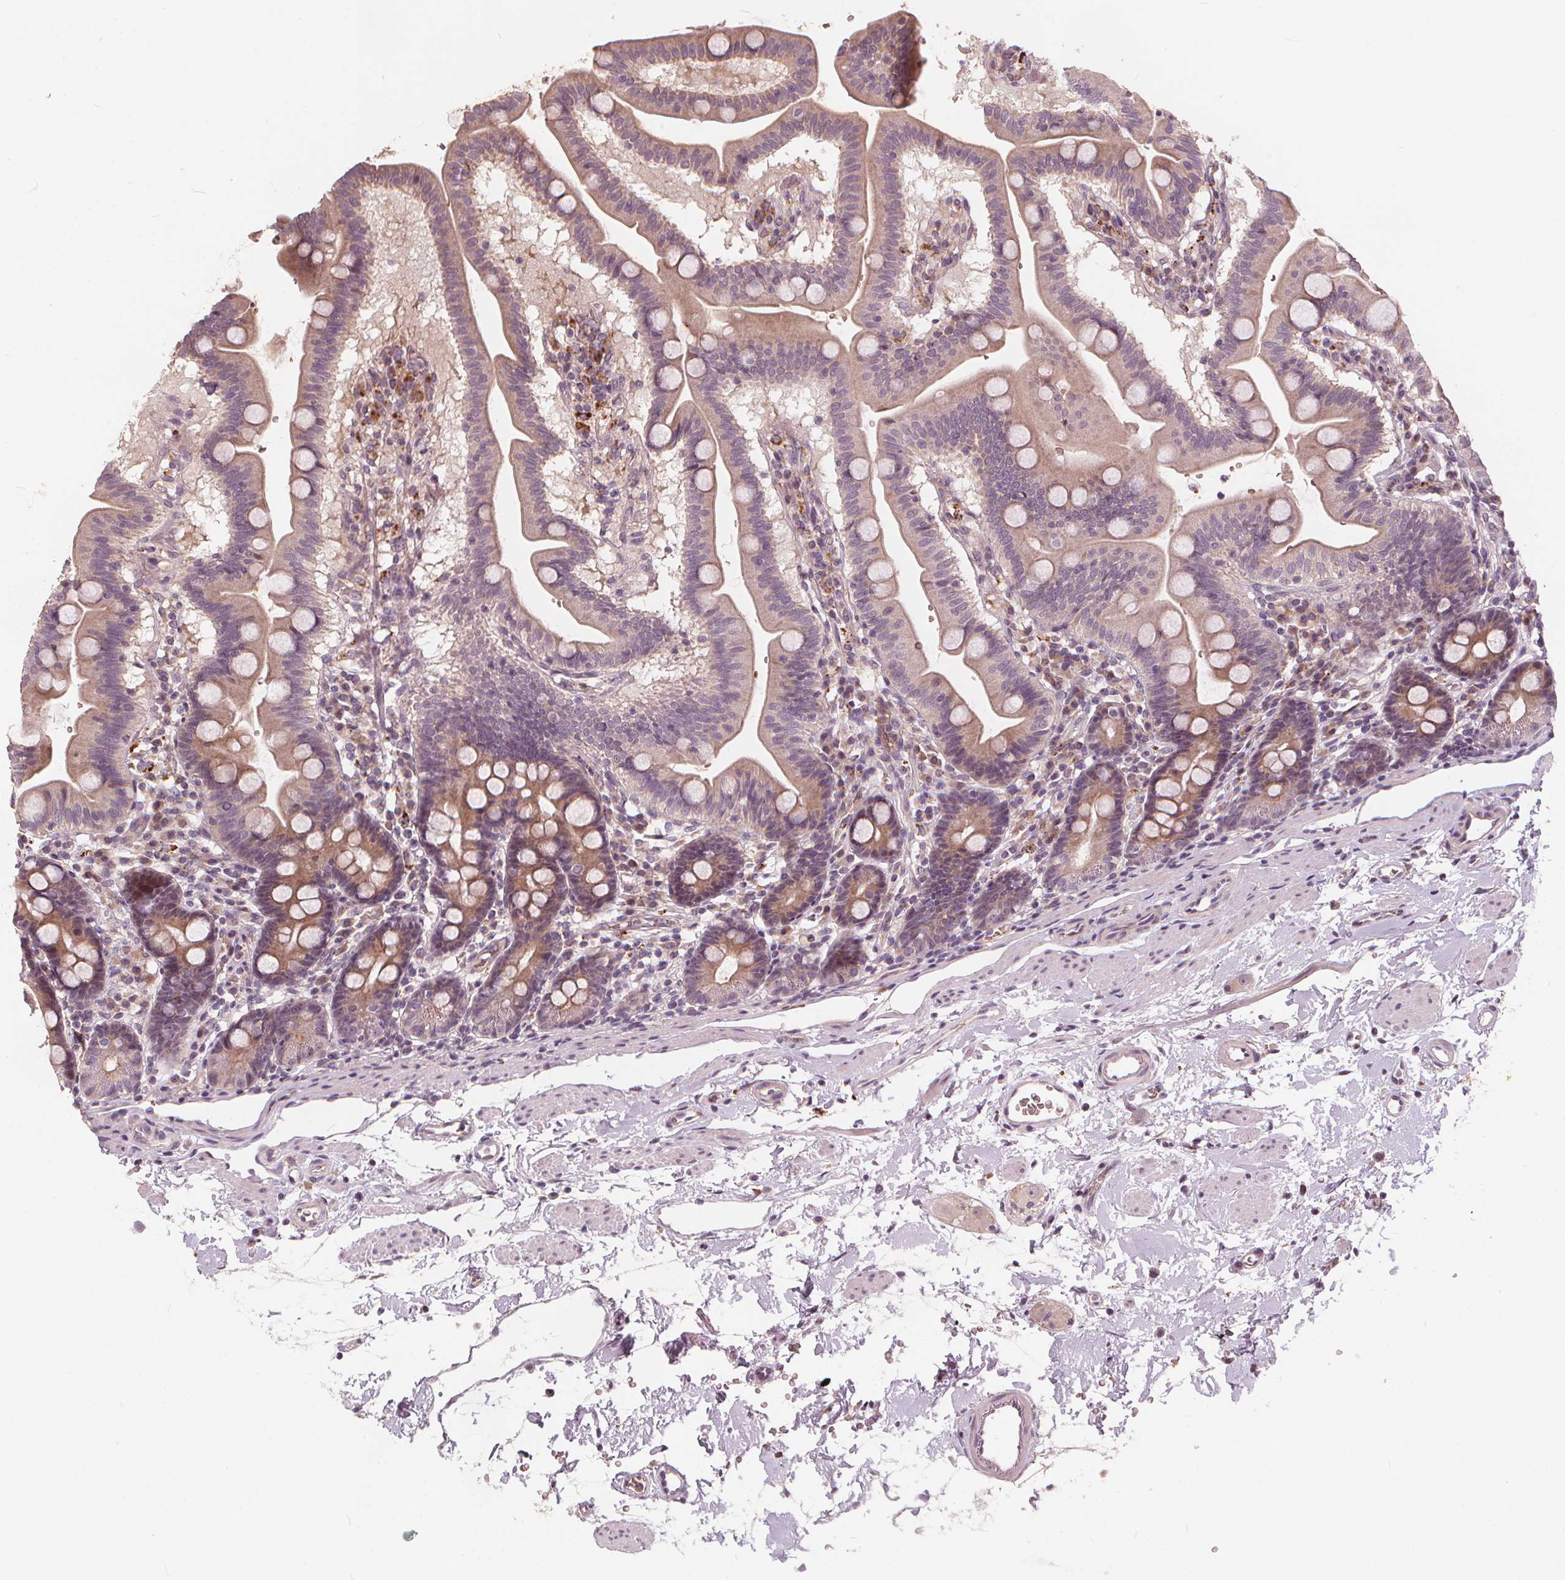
{"staining": {"intensity": "moderate", "quantity": "25%-75%", "location": "cytoplasmic/membranous"}, "tissue": "duodenum", "cell_type": "Glandular cells", "image_type": "normal", "snomed": [{"axis": "morphology", "description": "Normal tissue, NOS"}, {"axis": "topography", "description": "Duodenum"}], "caption": "This micrograph demonstrates immunohistochemistry (IHC) staining of unremarkable human duodenum, with medium moderate cytoplasmic/membranous positivity in about 25%-75% of glandular cells.", "gene": "IPO13", "patient": {"sex": "male", "age": 59}}